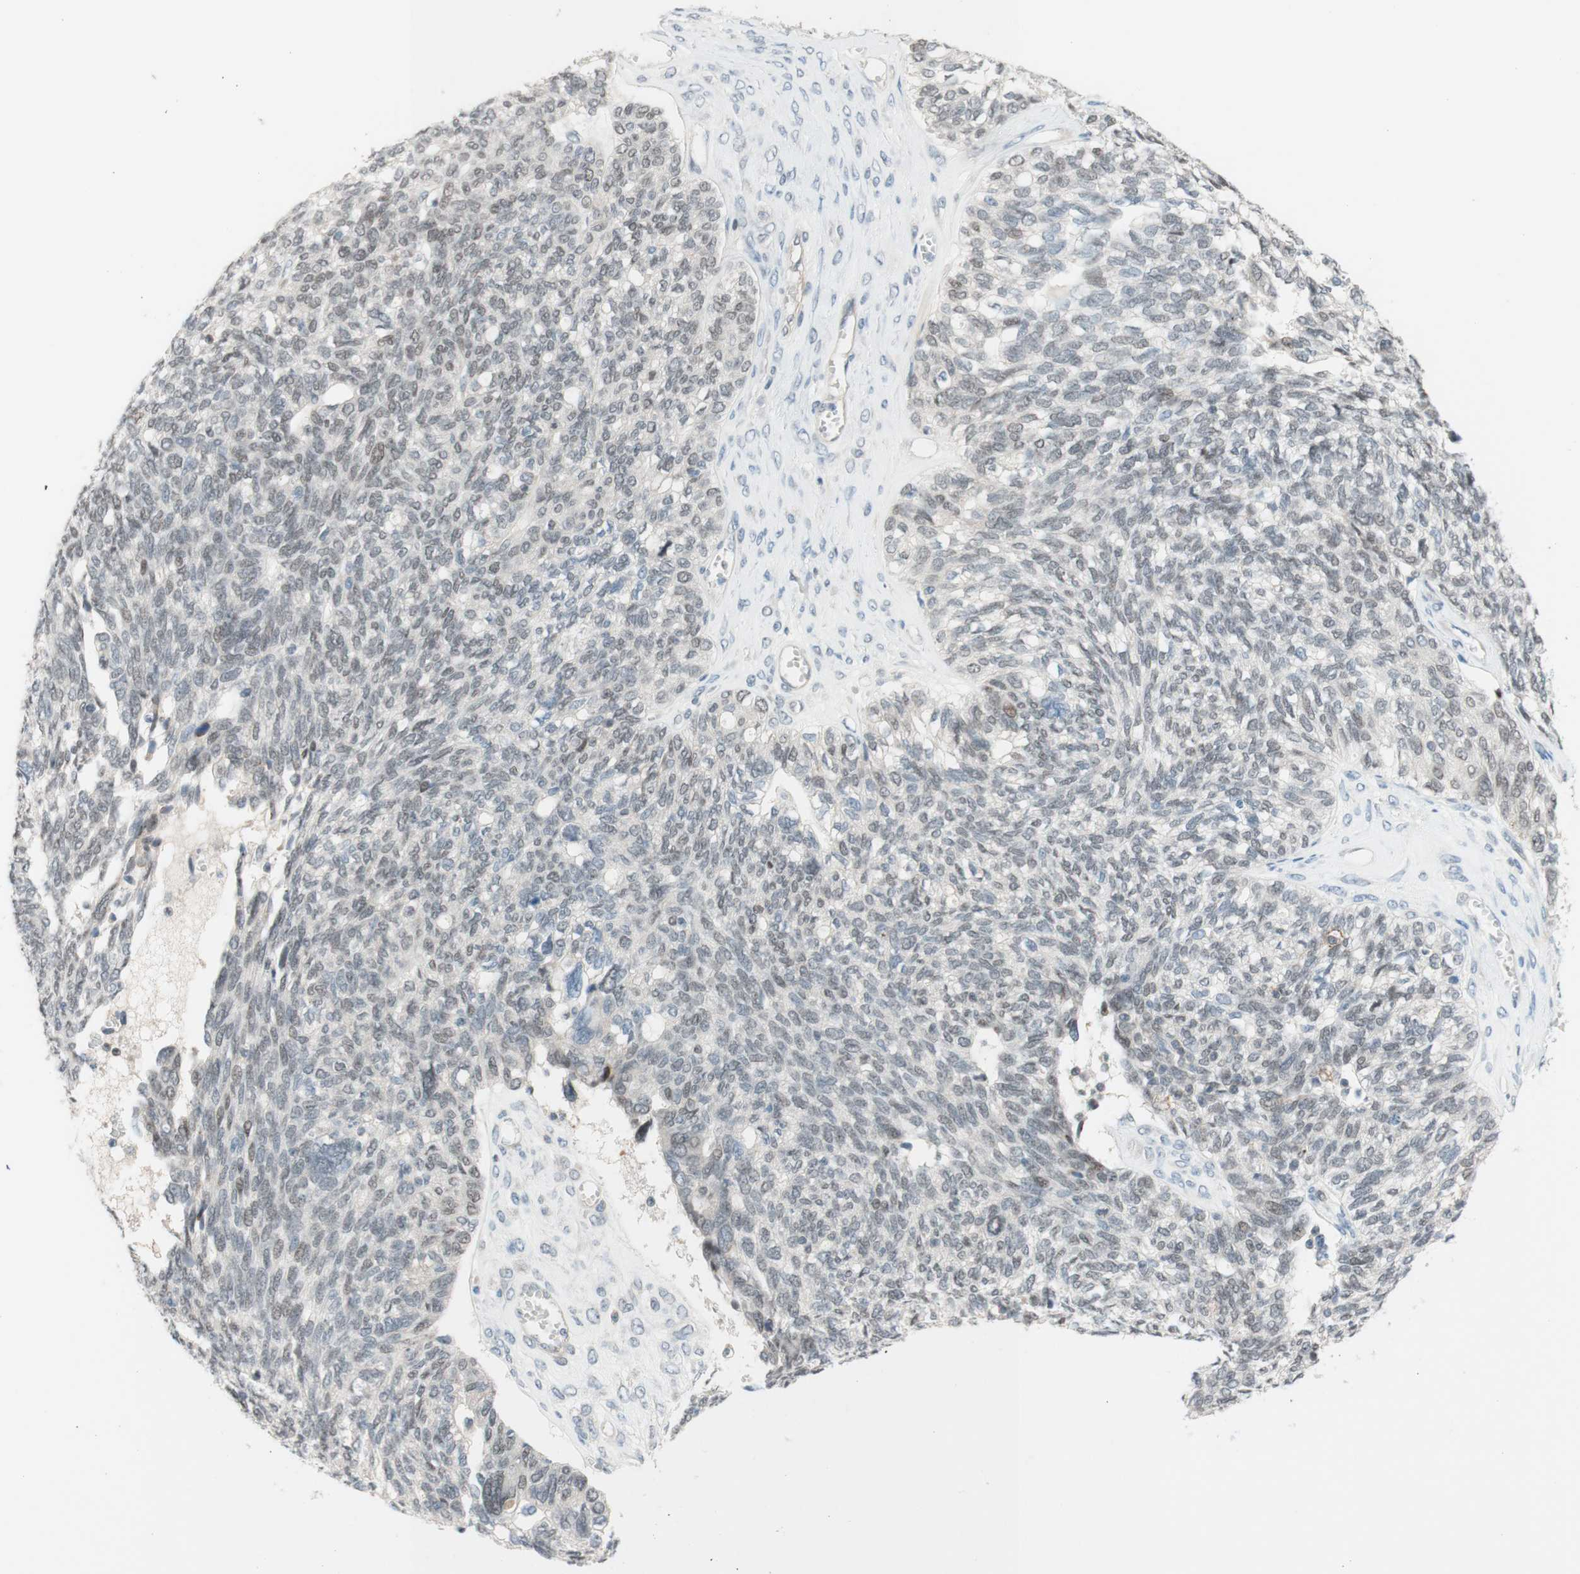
{"staining": {"intensity": "weak", "quantity": "25%-75%", "location": "nuclear"}, "tissue": "ovarian cancer", "cell_type": "Tumor cells", "image_type": "cancer", "snomed": [{"axis": "morphology", "description": "Cystadenocarcinoma, serous, NOS"}, {"axis": "topography", "description": "Ovary"}], "caption": "Immunohistochemistry of human ovarian cancer reveals low levels of weak nuclear positivity in approximately 25%-75% of tumor cells.", "gene": "JPH1", "patient": {"sex": "female", "age": 79}}